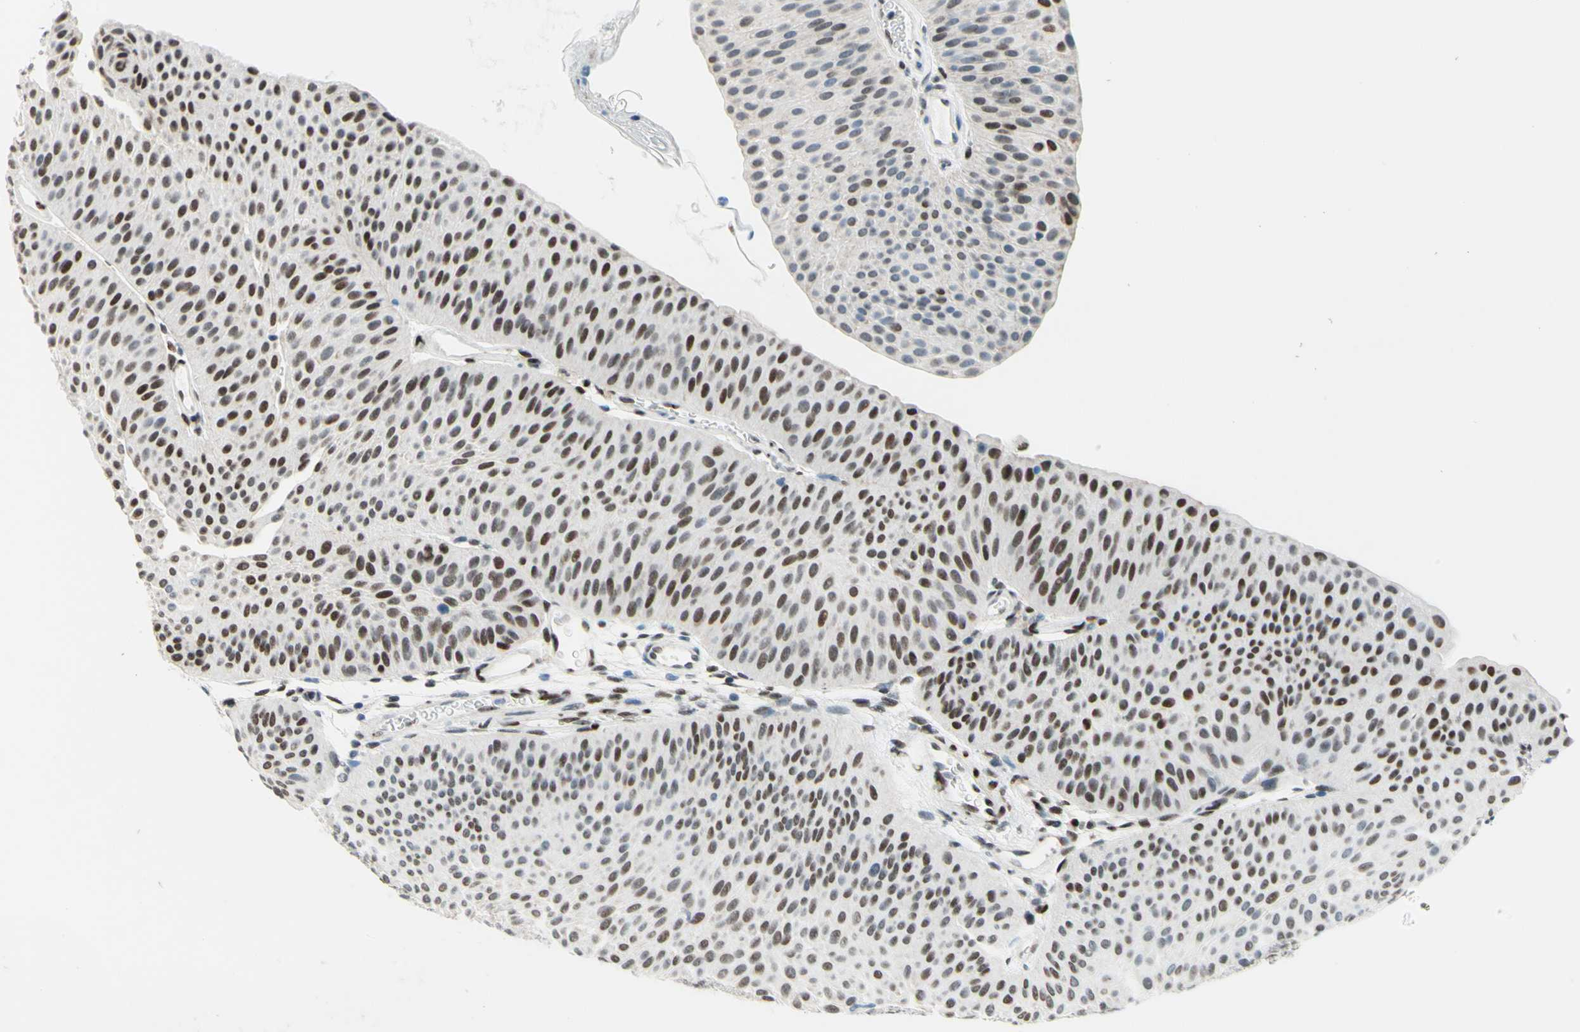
{"staining": {"intensity": "moderate", "quantity": ">75%", "location": "nuclear"}, "tissue": "urothelial cancer", "cell_type": "Tumor cells", "image_type": "cancer", "snomed": [{"axis": "morphology", "description": "Urothelial carcinoma, Low grade"}, {"axis": "topography", "description": "Urinary bladder"}], "caption": "Human urothelial carcinoma (low-grade) stained with a brown dye reveals moderate nuclear positive staining in about >75% of tumor cells.", "gene": "CBX7", "patient": {"sex": "female", "age": 60}}